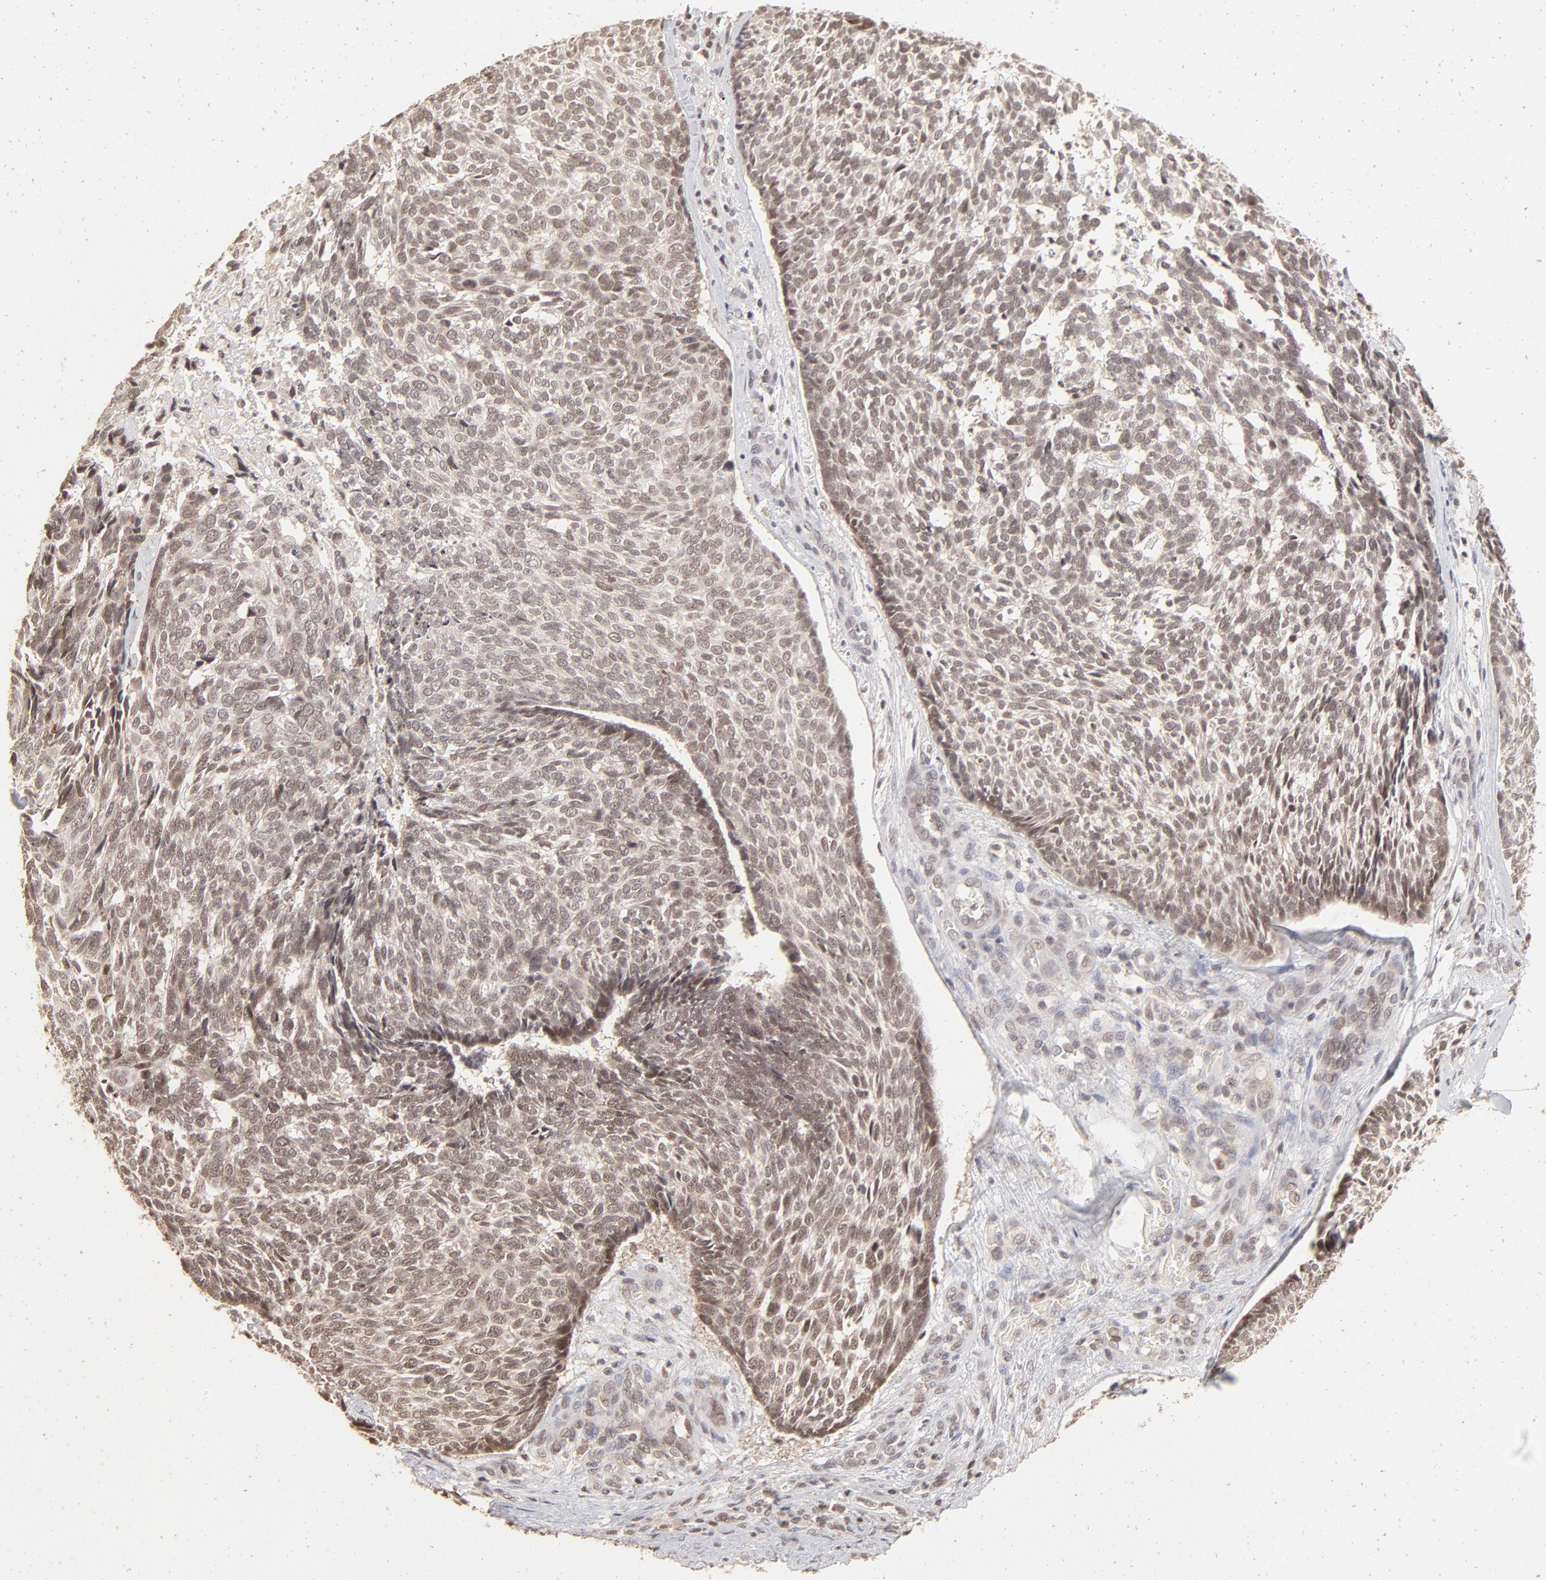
{"staining": {"intensity": "weak", "quantity": ">75%", "location": "nuclear"}, "tissue": "skin cancer", "cell_type": "Tumor cells", "image_type": "cancer", "snomed": [{"axis": "morphology", "description": "Basal cell carcinoma"}, {"axis": "topography", "description": "Skin"}], "caption": "Immunohistochemical staining of skin basal cell carcinoma displays weak nuclear protein expression in about >75% of tumor cells.", "gene": "ARIH1", "patient": {"sex": "male", "age": 72}}